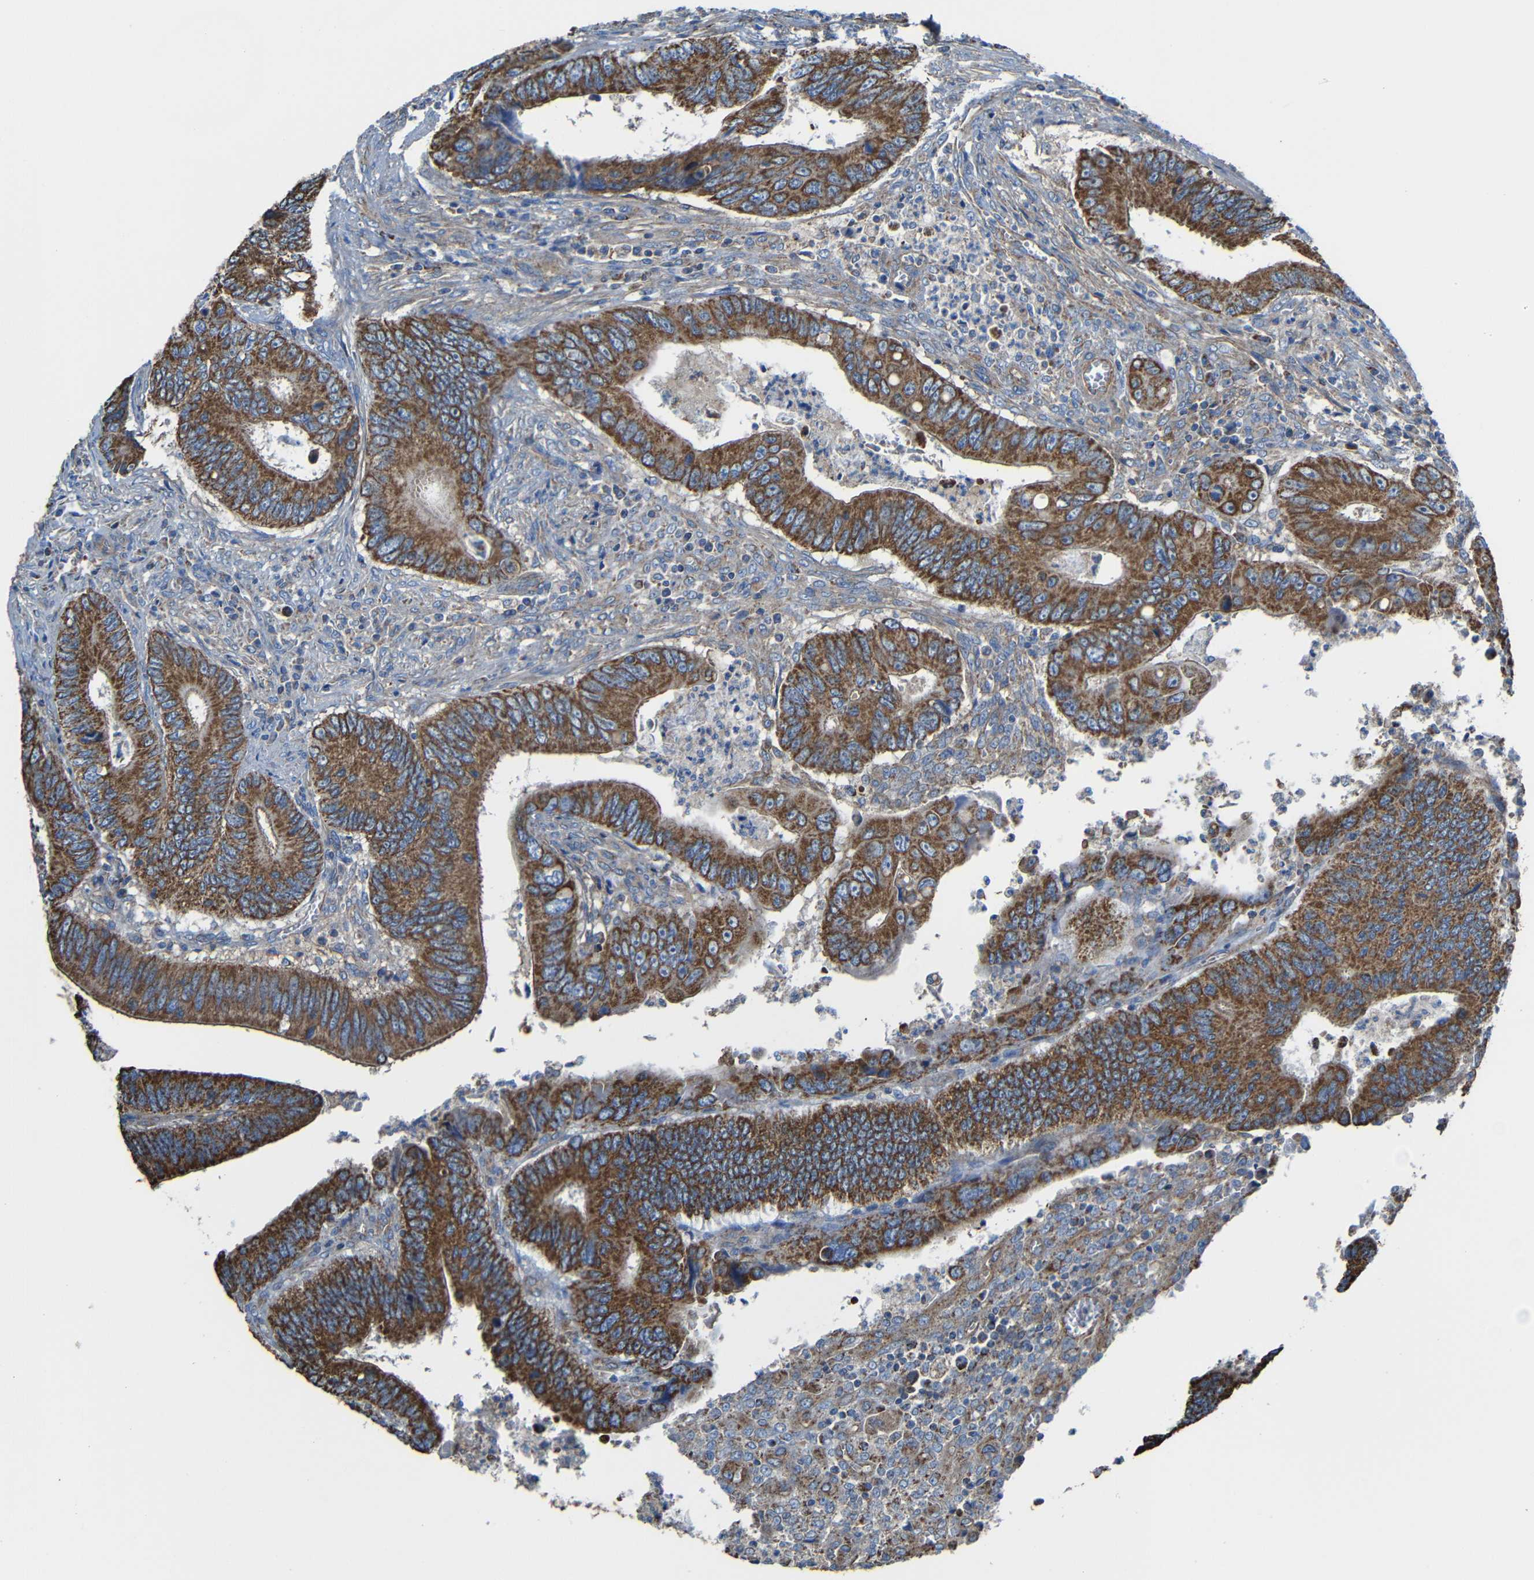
{"staining": {"intensity": "strong", "quantity": ">75%", "location": "cytoplasmic/membranous"}, "tissue": "colorectal cancer", "cell_type": "Tumor cells", "image_type": "cancer", "snomed": [{"axis": "morphology", "description": "Inflammation, NOS"}, {"axis": "morphology", "description": "Adenocarcinoma, NOS"}, {"axis": "topography", "description": "Colon"}], "caption": "Colorectal cancer was stained to show a protein in brown. There is high levels of strong cytoplasmic/membranous expression in approximately >75% of tumor cells. The staining is performed using DAB brown chromogen to label protein expression. The nuclei are counter-stained blue using hematoxylin.", "gene": "INTS6L", "patient": {"sex": "male", "age": 72}}